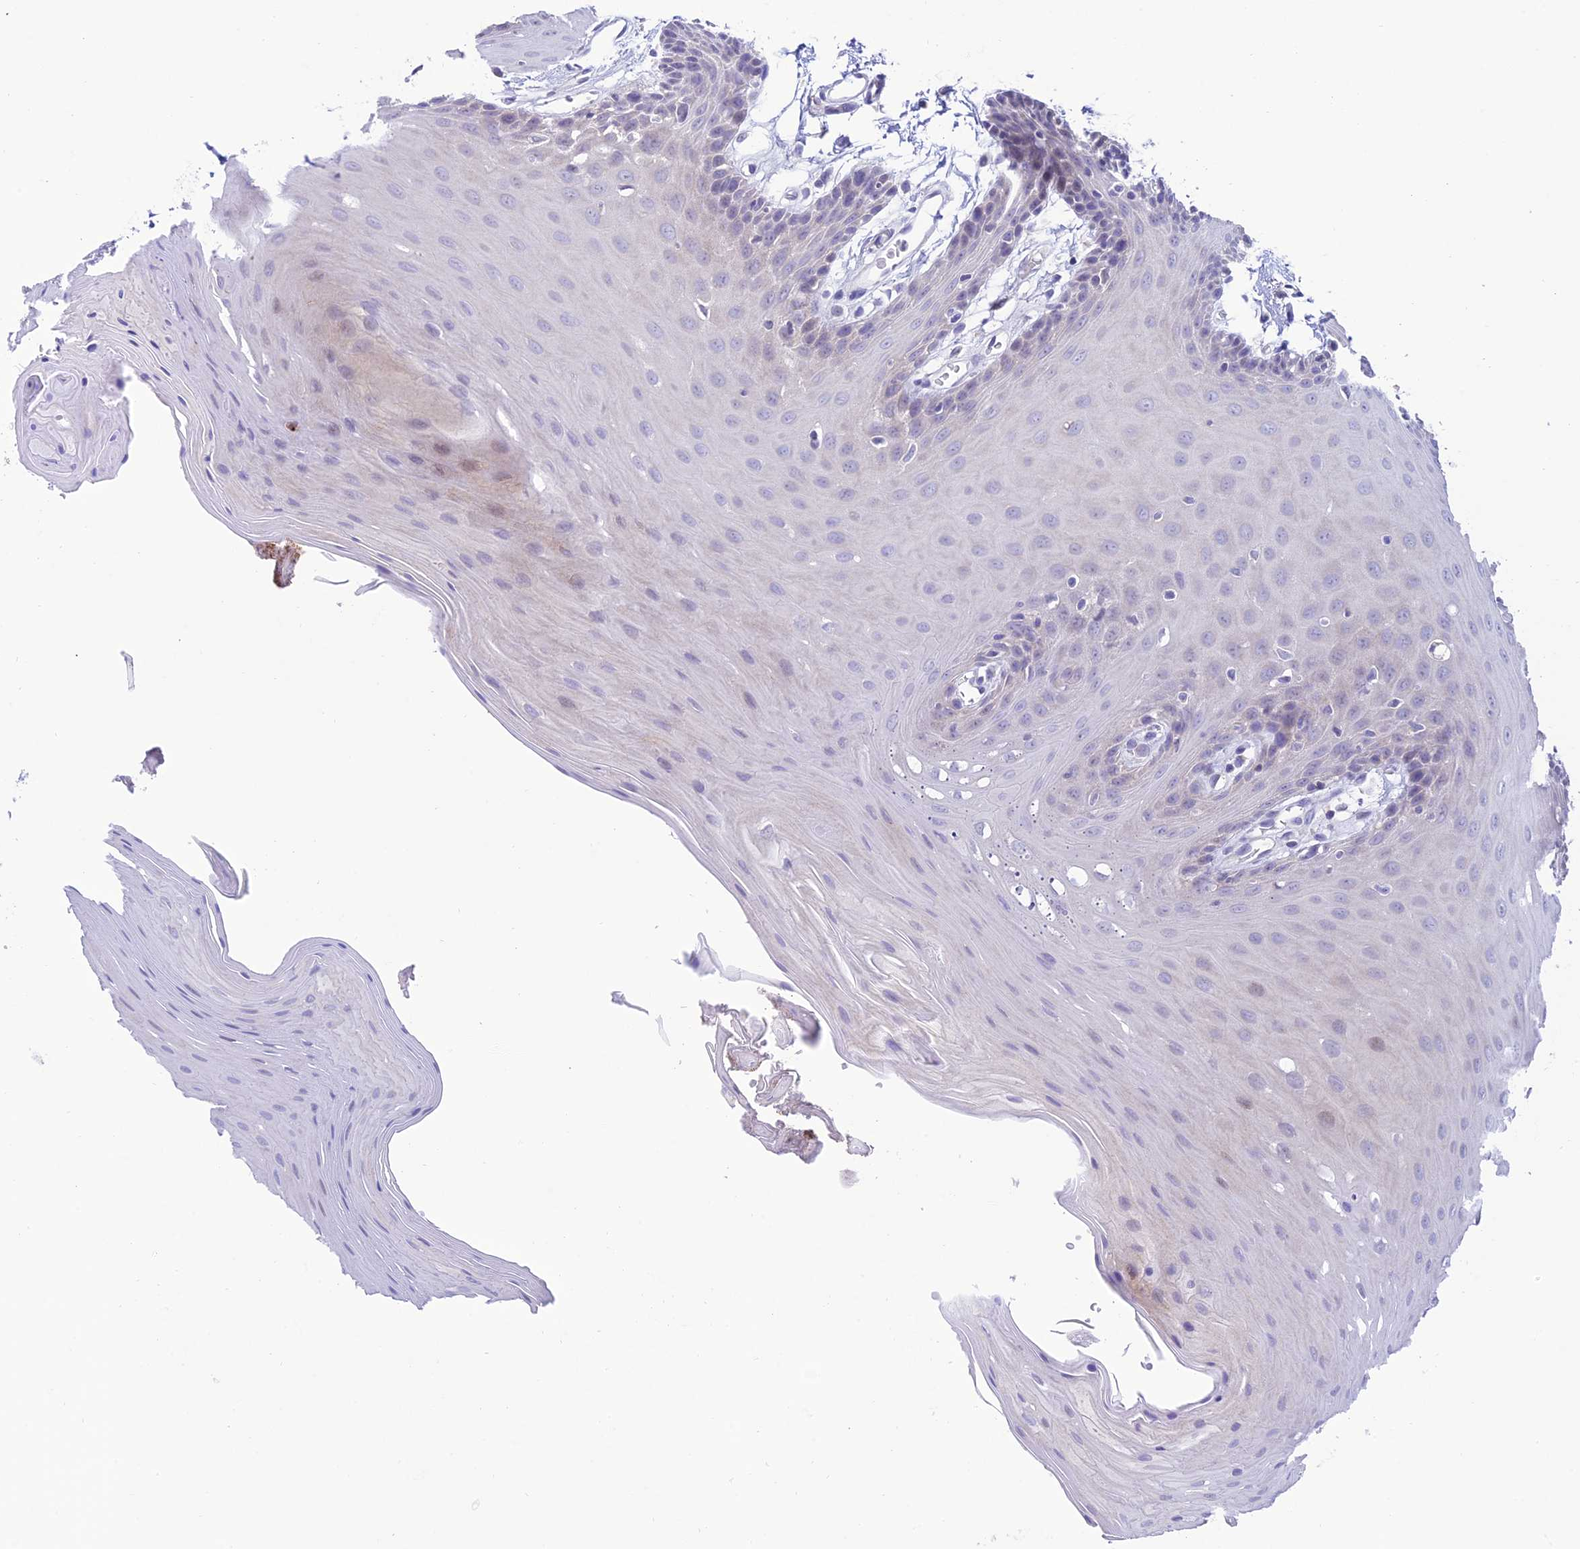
{"staining": {"intensity": "weak", "quantity": "<25%", "location": "nuclear"}, "tissue": "oral mucosa", "cell_type": "Squamous epithelial cells", "image_type": "normal", "snomed": [{"axis": "morphology", "description": "Normal tissue, NOS"}, {"axis": "morphology", "description": "Squamous cell carcinoma, NOS"}, {"axis": "topography", "description": "Skeletal muscle"}, {"axis": "topography", "description": "Oral tissue"}, {"axis": "topography", "description": "Salivary gland"}, {"axis": "topography", "description": "Head-Neck"}], "caption": "IHC micrograph of benign oral mucosa: human oral mucosa stained with DAB (3,3'-diaminobenzidine) reveals no significant protein expression in squamous epithelial cells. Nuclei are stained in blue.", "gene": "SLC10A1", "patient": {"sex": "male", "age": 54}}